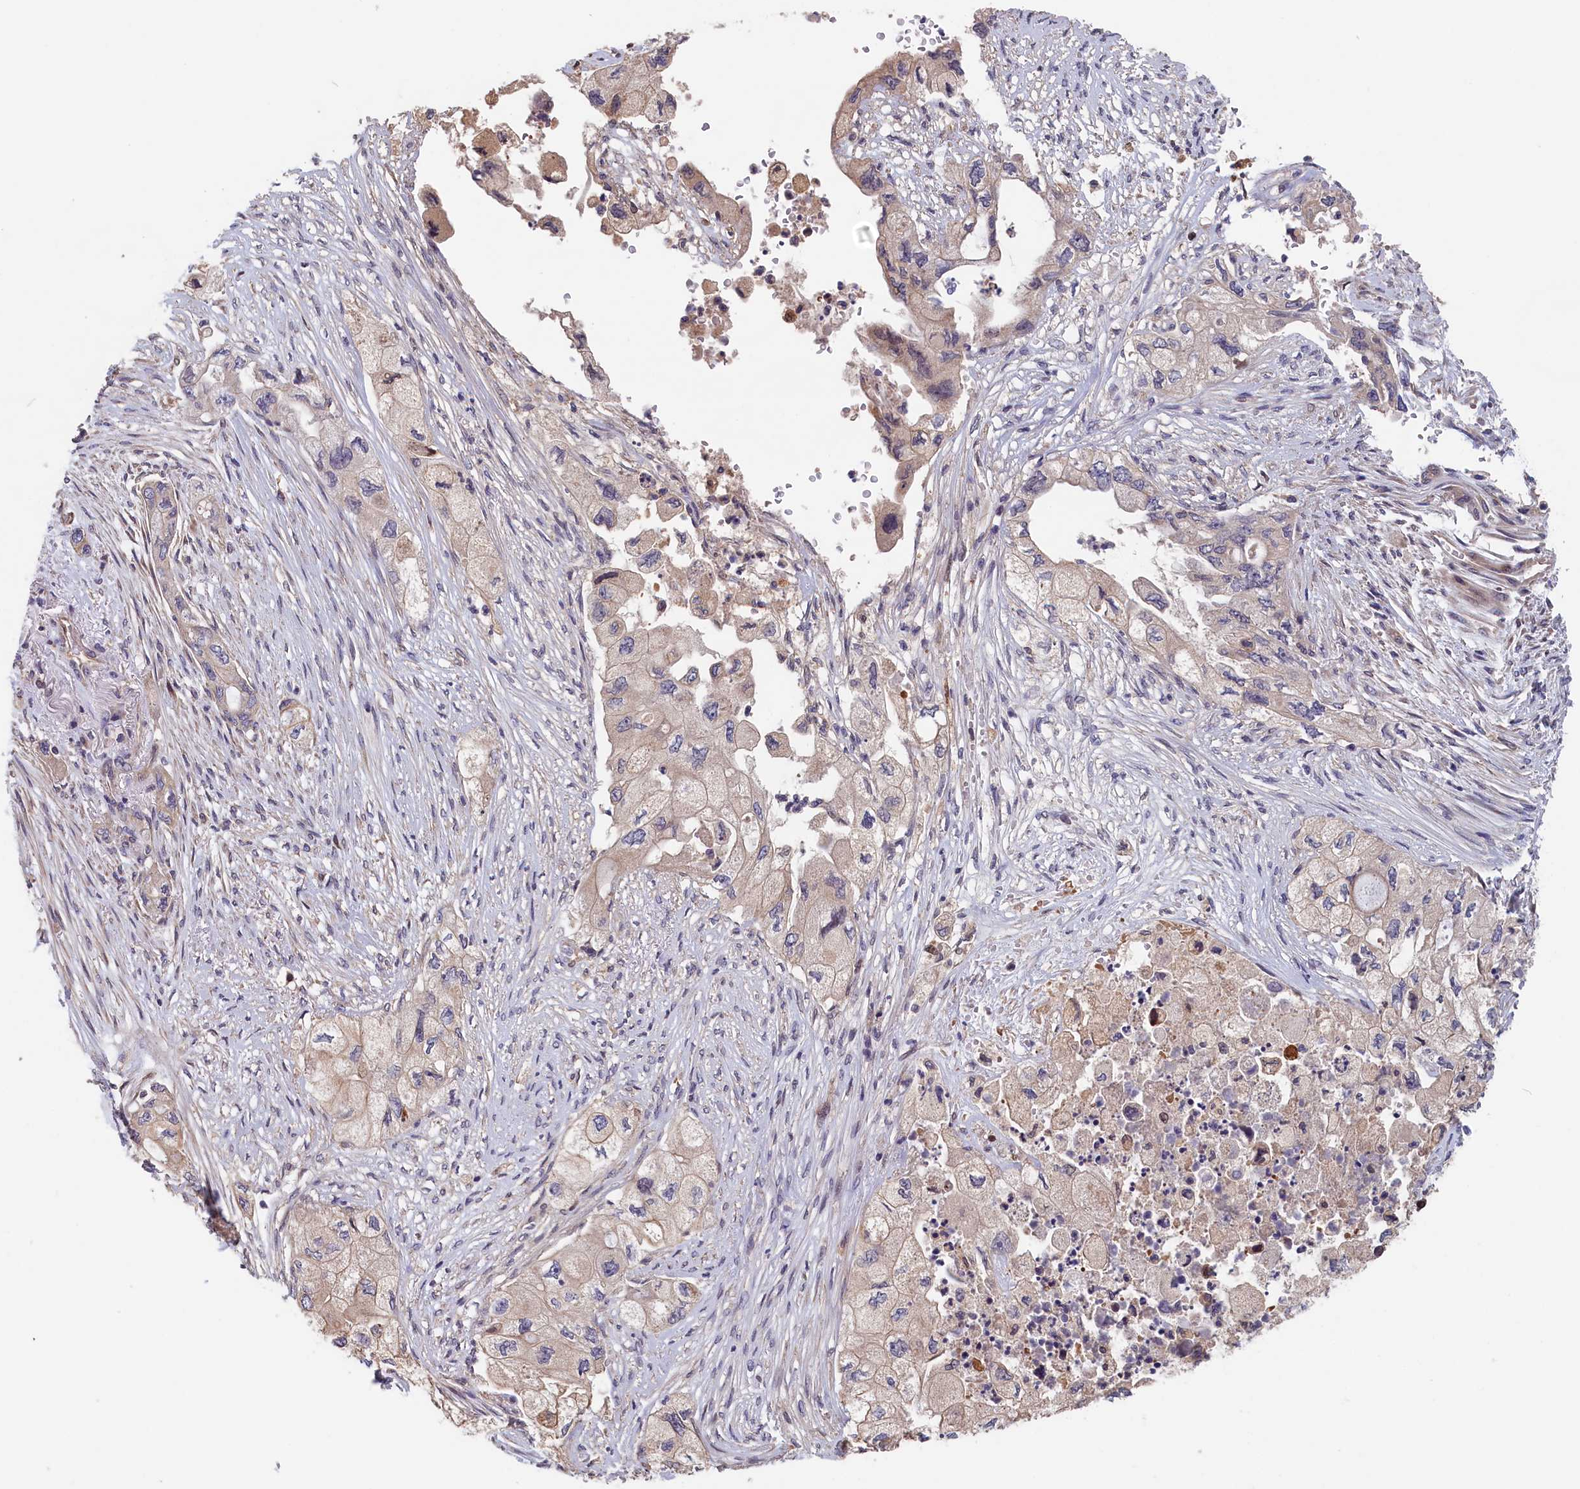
{"staining": {"intensity": "weak", "quantity": "<25%", "location": "cytoplasmic/membranous"}, "tissue": "pancreatic cancer", "cell_type": "Tumor cells", "image_type": "cancer", "snomed": [{"axis": "morphology", "description": "Adenocarcinoma, NOS"}, {"axis": "topography", "description": "Pancreas"}], "caption": "Tumor cells are negative for brown protein staining in pancreatic cancer.", "gene": "TMEM116", "patient": {"sex": "female", "age": 73}}